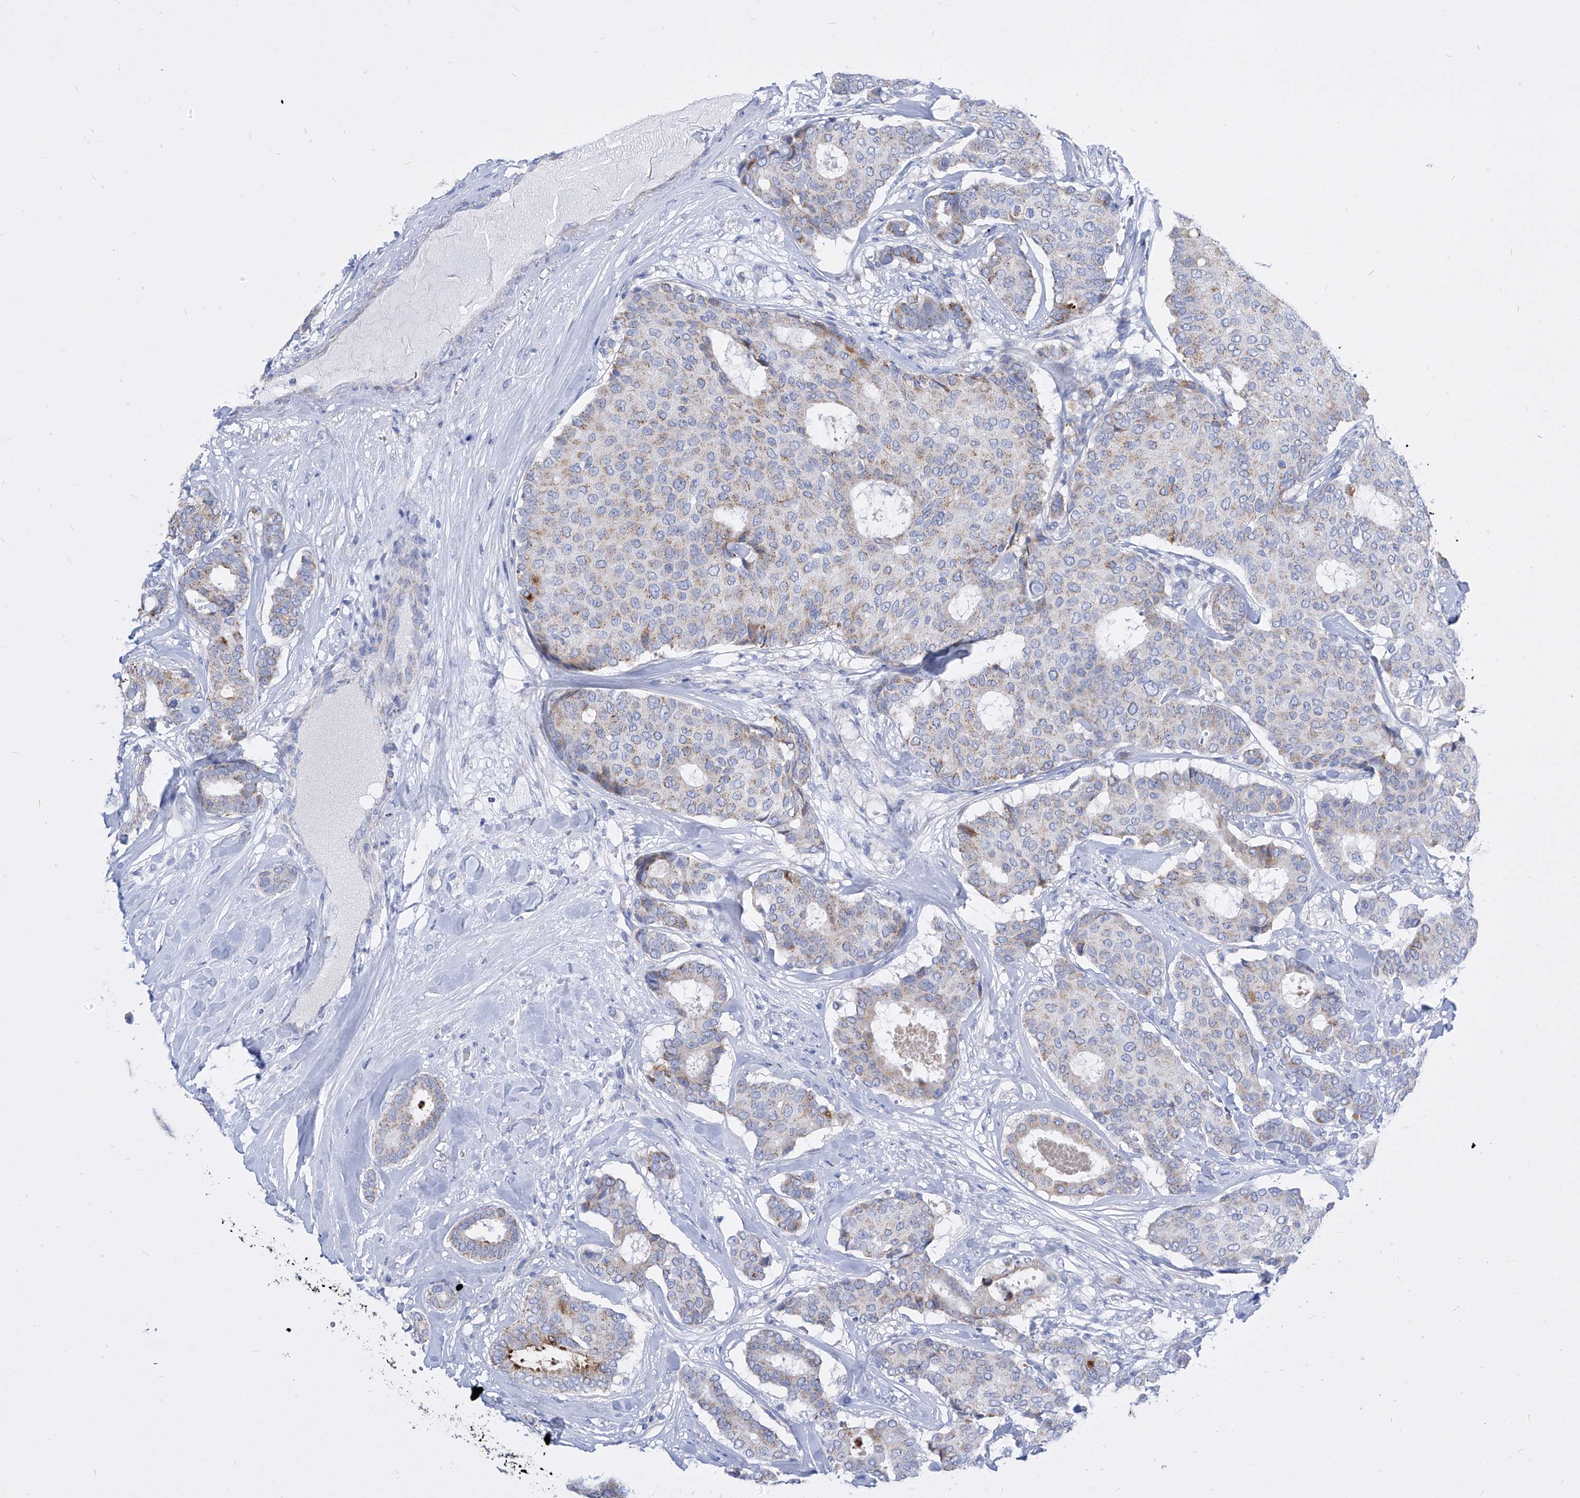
{"staining": {"intensity": "moderate", "quantity": "<25%", "location": "cytoplasmic/membranous"}, "tissue": "breast cancer", "cell_type": "Tumor cells", "image_type": "cancer", "snomed": [{"axis": "morphology", "description": "Duct carcinoma"}, {"axis": "topography", "description": "Breast"}], "caption": "Moderate cytoplasmic/membranous expression is present in approximately <25% of tumor cells in breast infiltrating ductal carcinoma.", "gene": "COQ3", "patient": {"sex": "female", "age": 75}}